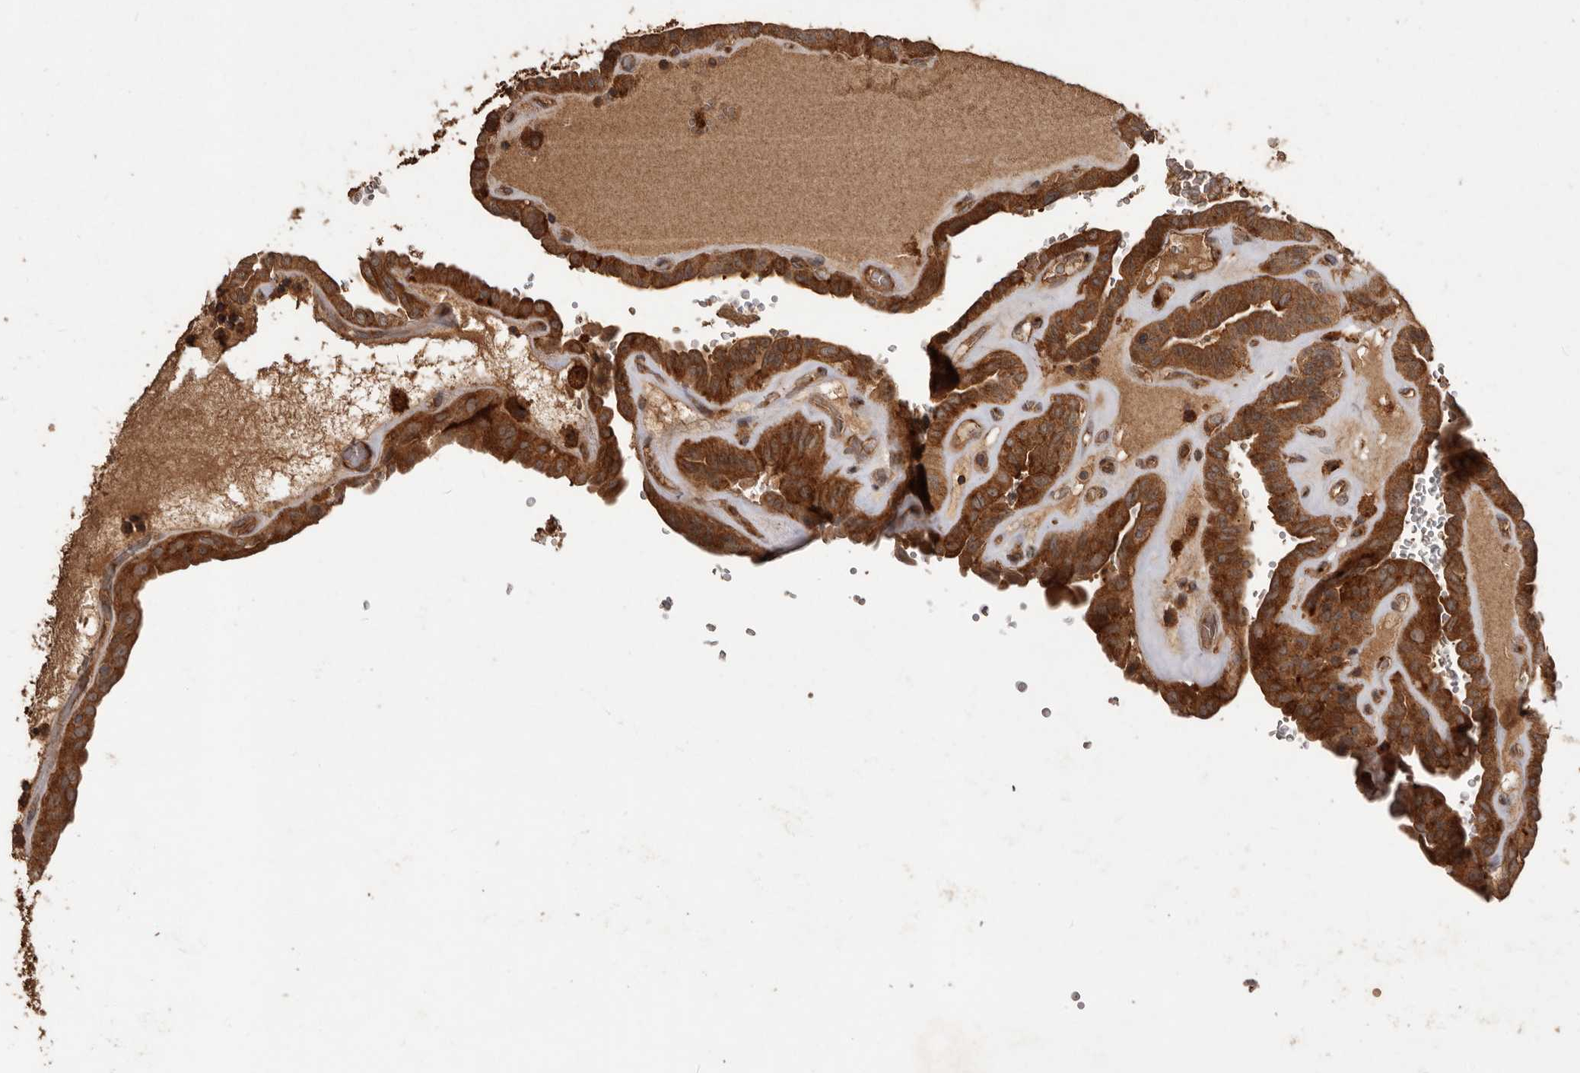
{"staining": {"intensity": "strong", "quantity": ">75%", "location": "cytoplasmic/membranous"}, "tissue": "thyroid cancer", "cell_type": "Tumor cells", "image_type": "cancer", "snomed": [{"axis": "morphology", "description": "Papillary adenocarcinoma, NOS"}, {"axis": "topography", "description": "Thyroid gland"}], "caption": "A histopathology image of human thyroid cancer (papillary adenocarcinoma) stained for a protein demonstrates strong cytoplasmic/membranous brown staining in tumor cells.", "gene": "SLC22A3", "patient": {"sex": "male", "age": 77}}